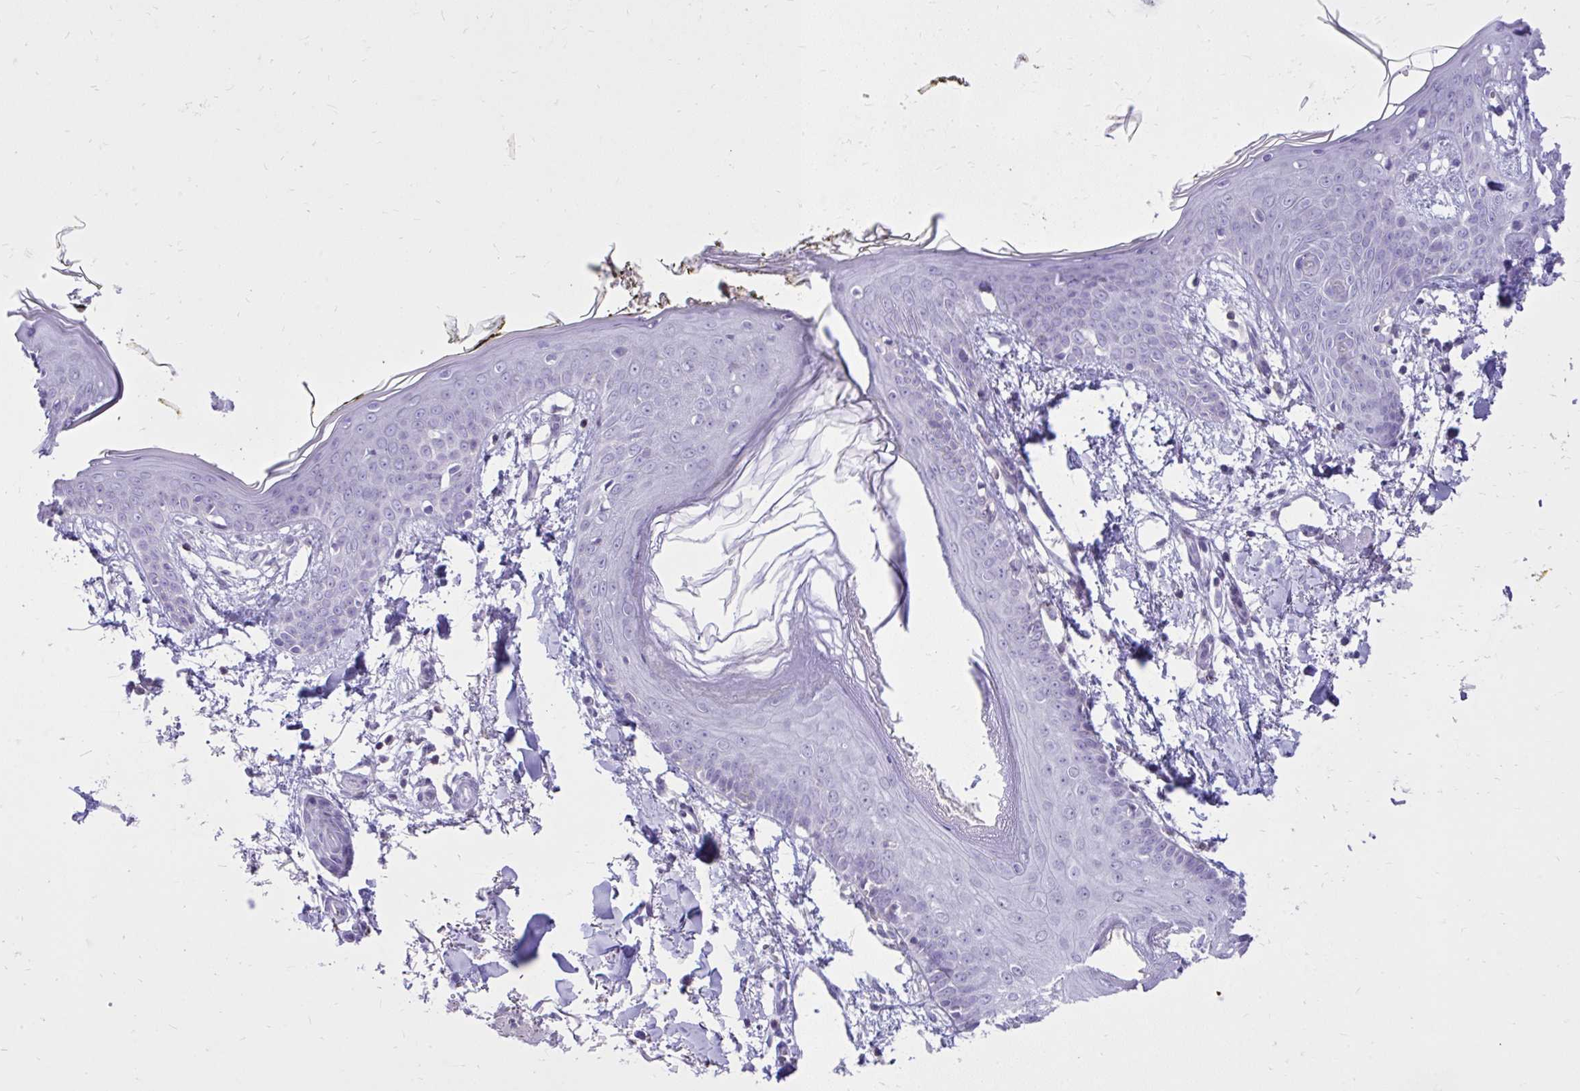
{"staining": {"intensity": "negative", "quantity": "none", "location": "none"}, "tissue": "skin", "cell_type": "Fibroblasts", "image_type": "normal", "snomed": [{"axis": "morphology", "description": "Normal tissue, NOS"}, {"axis": "topography", "description": "Skin"}], "caption": "Skin was stained to show a protein in brown. There is no significant positivity in fibroblasts.", "gene": "GPRIN3", "patient": {"sex": "female", "age": 34}}